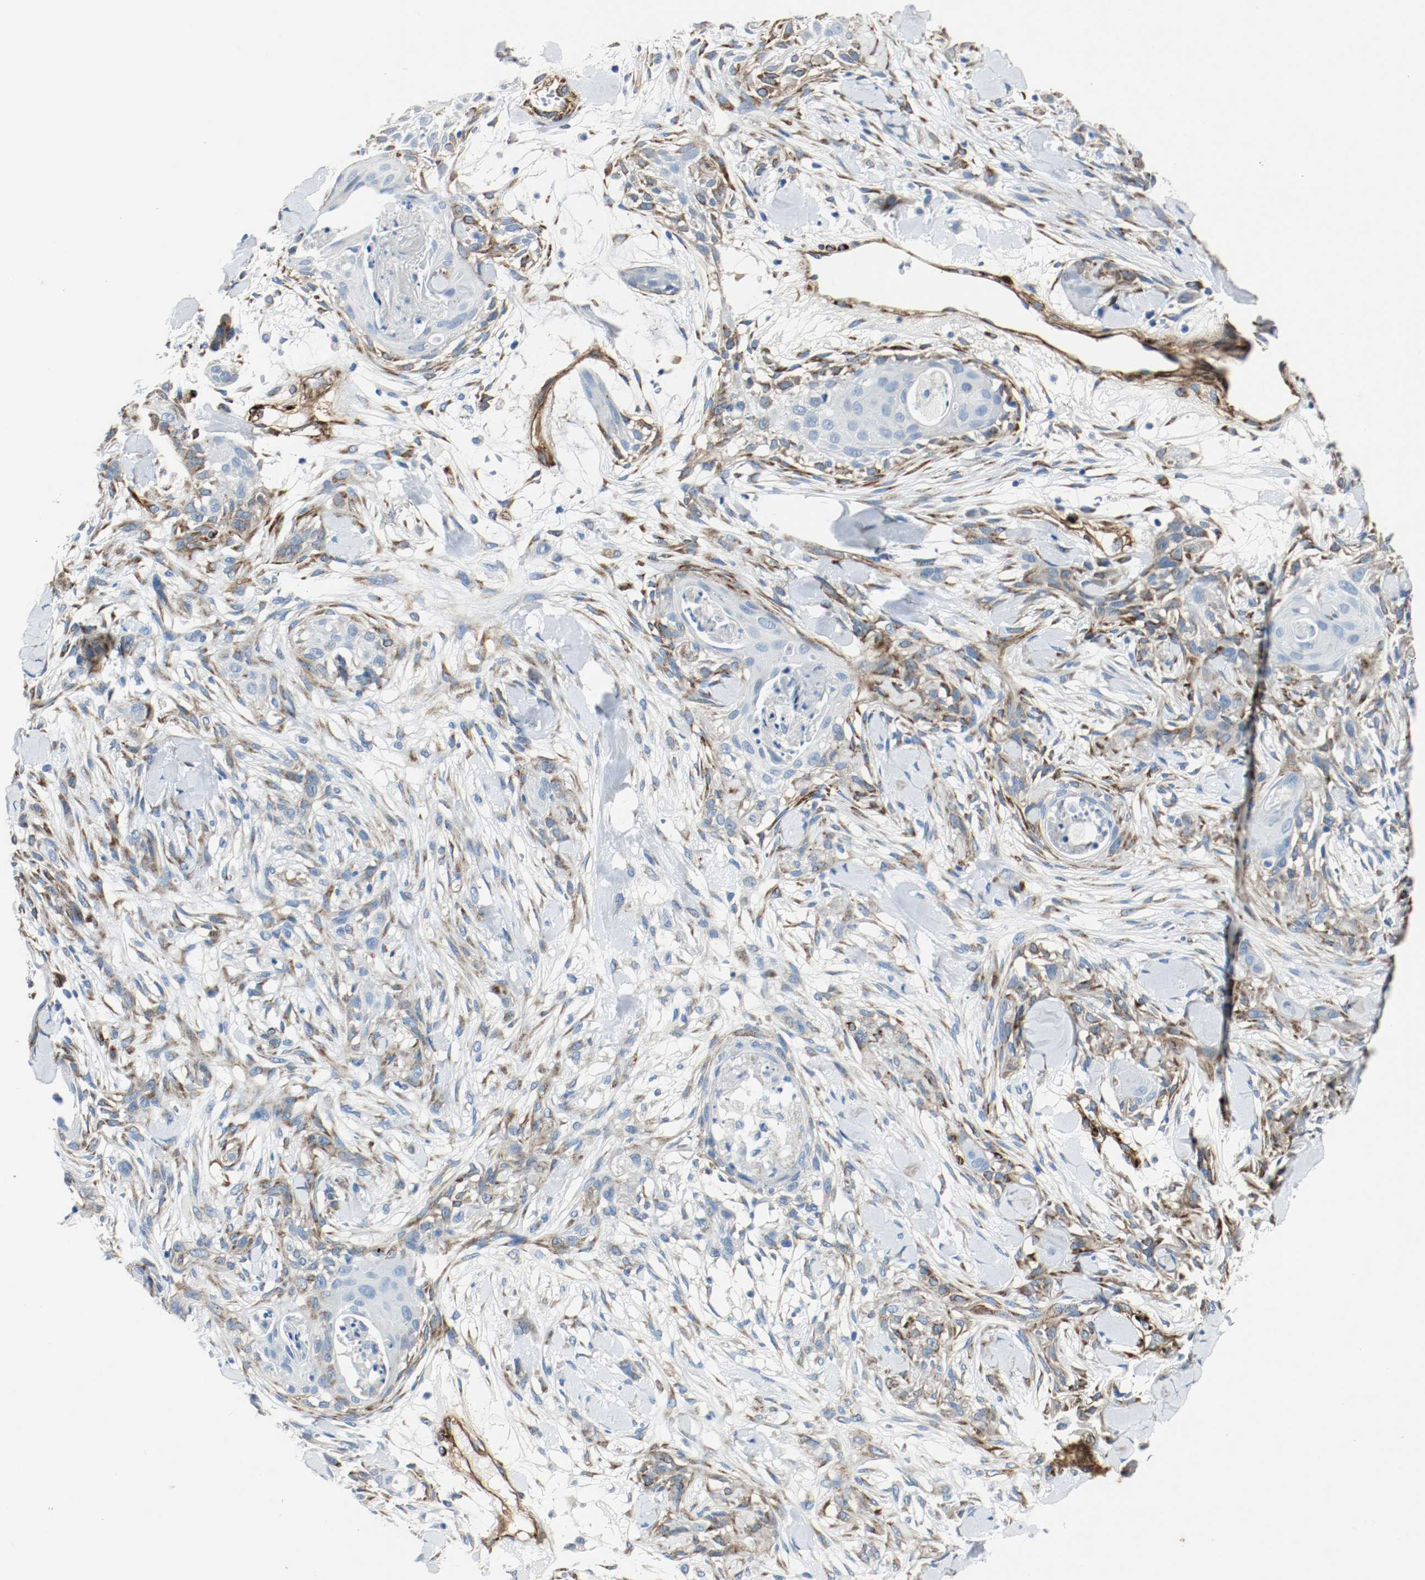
{"staining": {"intensity": "moderate", "quantity": "25%-75%", "location": "cytoplasmic/membranous"}, "tissue": "skin cancer", "cell_type": "Tumor cells", "image_type": "cancer", "snomed": [{"axis": "morphology", "description": "Squamous cell carcinoma, NOS"}, {"axis": "topography", "description": "Skin"}], "caption": "Immunohistochemical staining of human skin cancer shows medium levels of moderate cytoplasmic/membranous protein positivity in approximately 25%-75% of tumor cells.", "gene": "LAMB1", "patient": {"sex": "female", "age": 59}}